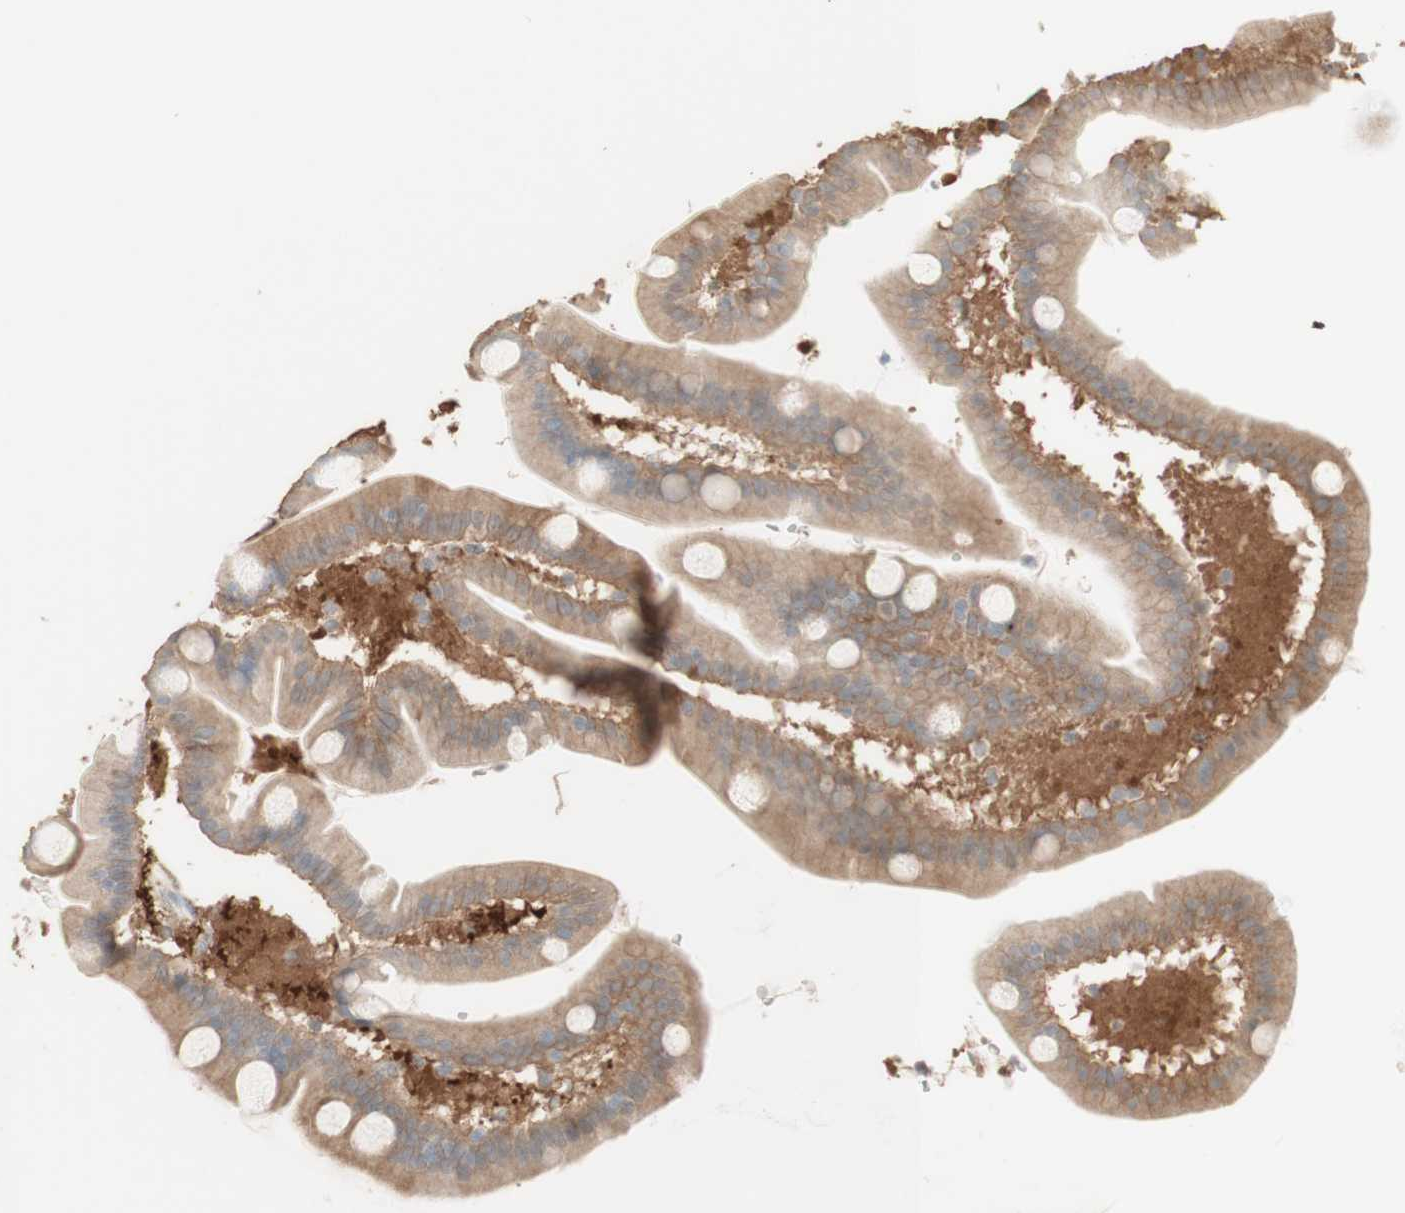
{"staining": {"intensity": "moderate", "quantity": ">75%", "location": "cytoplasmic/membranous"}, "tissue": "duodenum", "cell_type": "Glandular cells", "image_type": "normal", "snomed": [{"axis": "morphology", "description": "Normal tissue, NOS"}, {"axis": "topography", "description": "Duodenum"}], "caption": "Protein analysis of unremarkable duodenum exhibits moderate cytoplasmic/membranous expression in about >75% of glandular cells.", "gene": "MUC3A", "patient": {"sex": "male", "age": 54}}